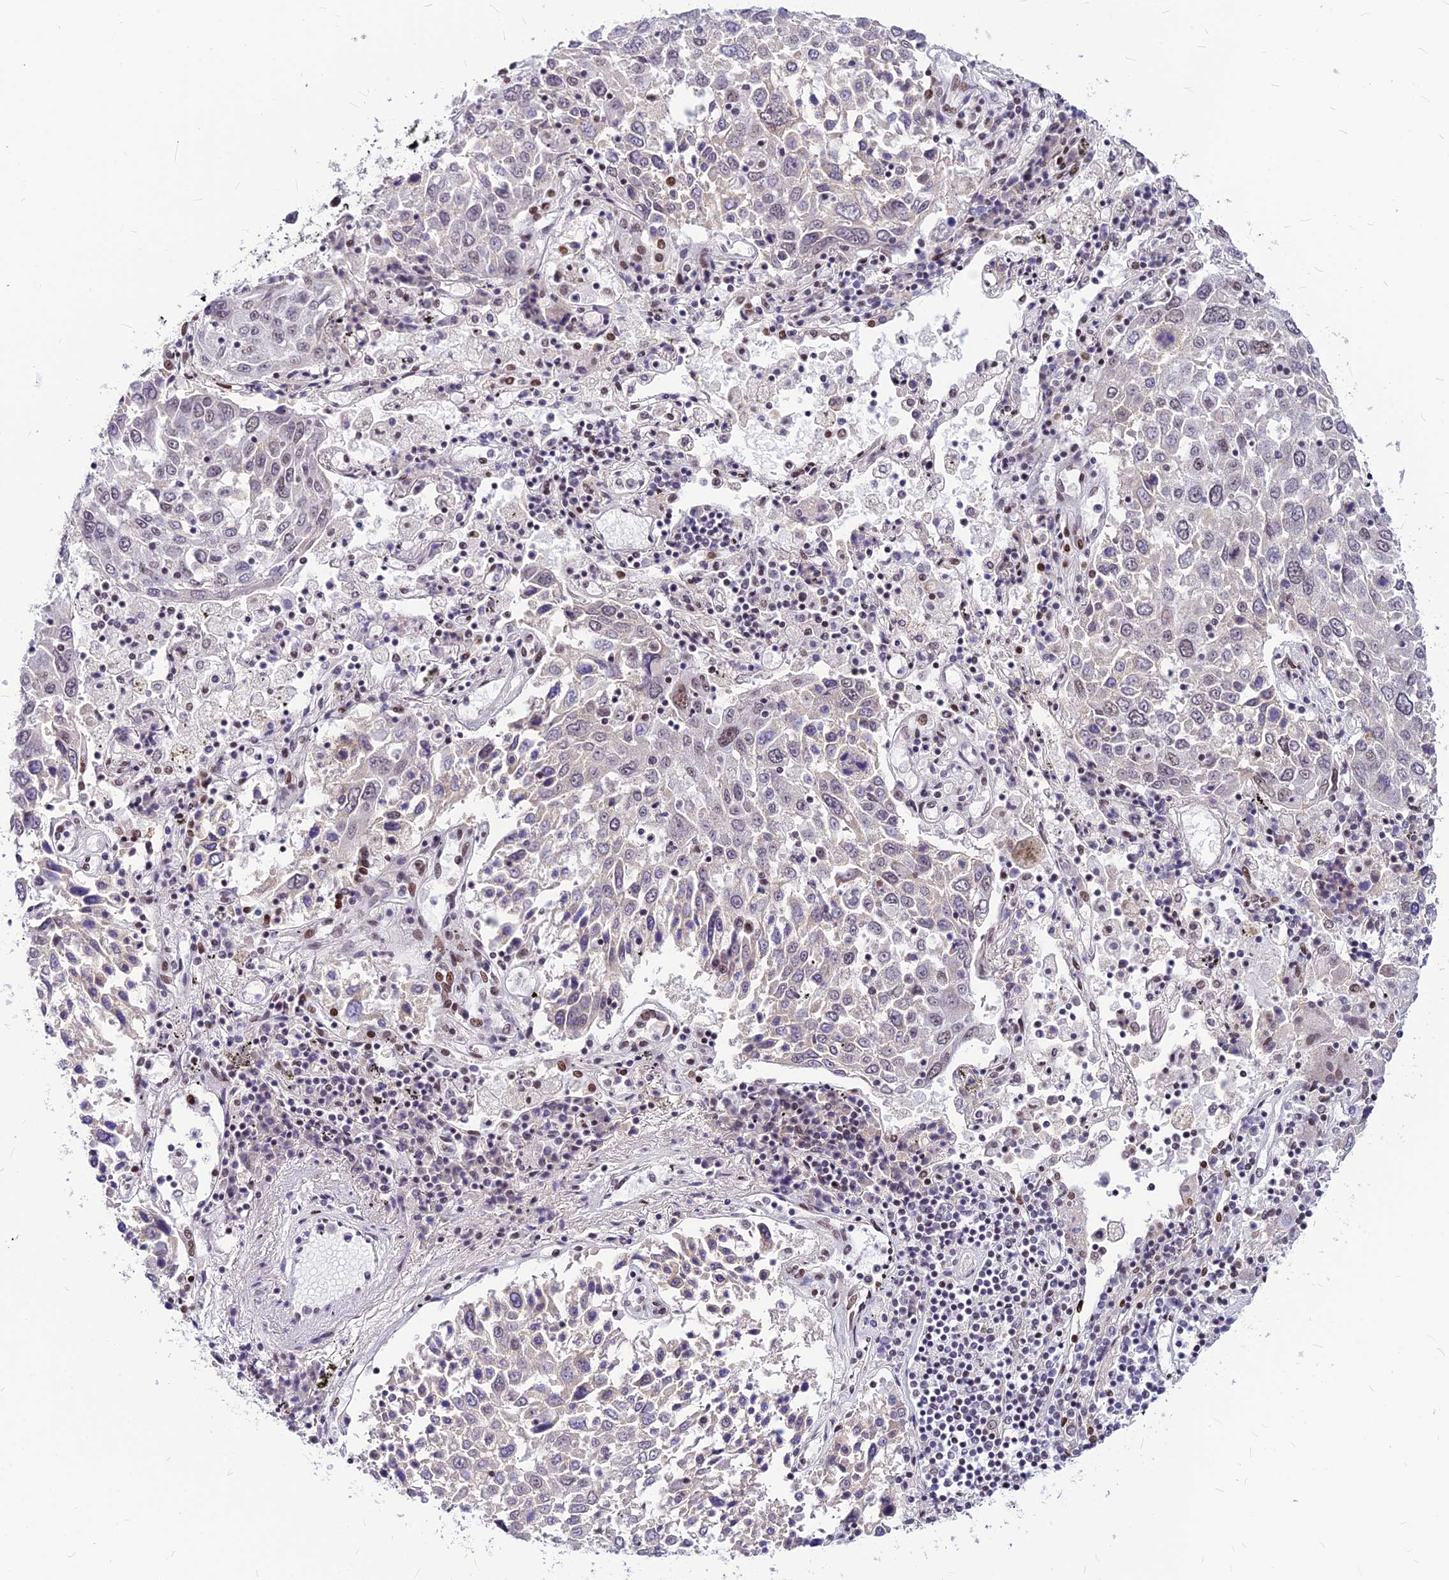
{"staining": {"intensity": "moderate", "quantity": "<25%", "location": "nuclear"}, "tissue": "lung cancer", "cell_type": "Tumor cells", "image_type": "cancer", "snomed": [{"axis": "morphology", "description": "Squamous cell carcinoma, NOS"}, {"axis": "topography", "description": "Lung"}], "caption": "An immunohistochemistry (IHC) micrograph of tumor tissue is shown. Protein staining in brown shows moderate nuclear positivity in lung squamous cell carcinoma within tumor cells.", "gene": "KCTD13", "patient": {"sex": "male", "age": 65}}